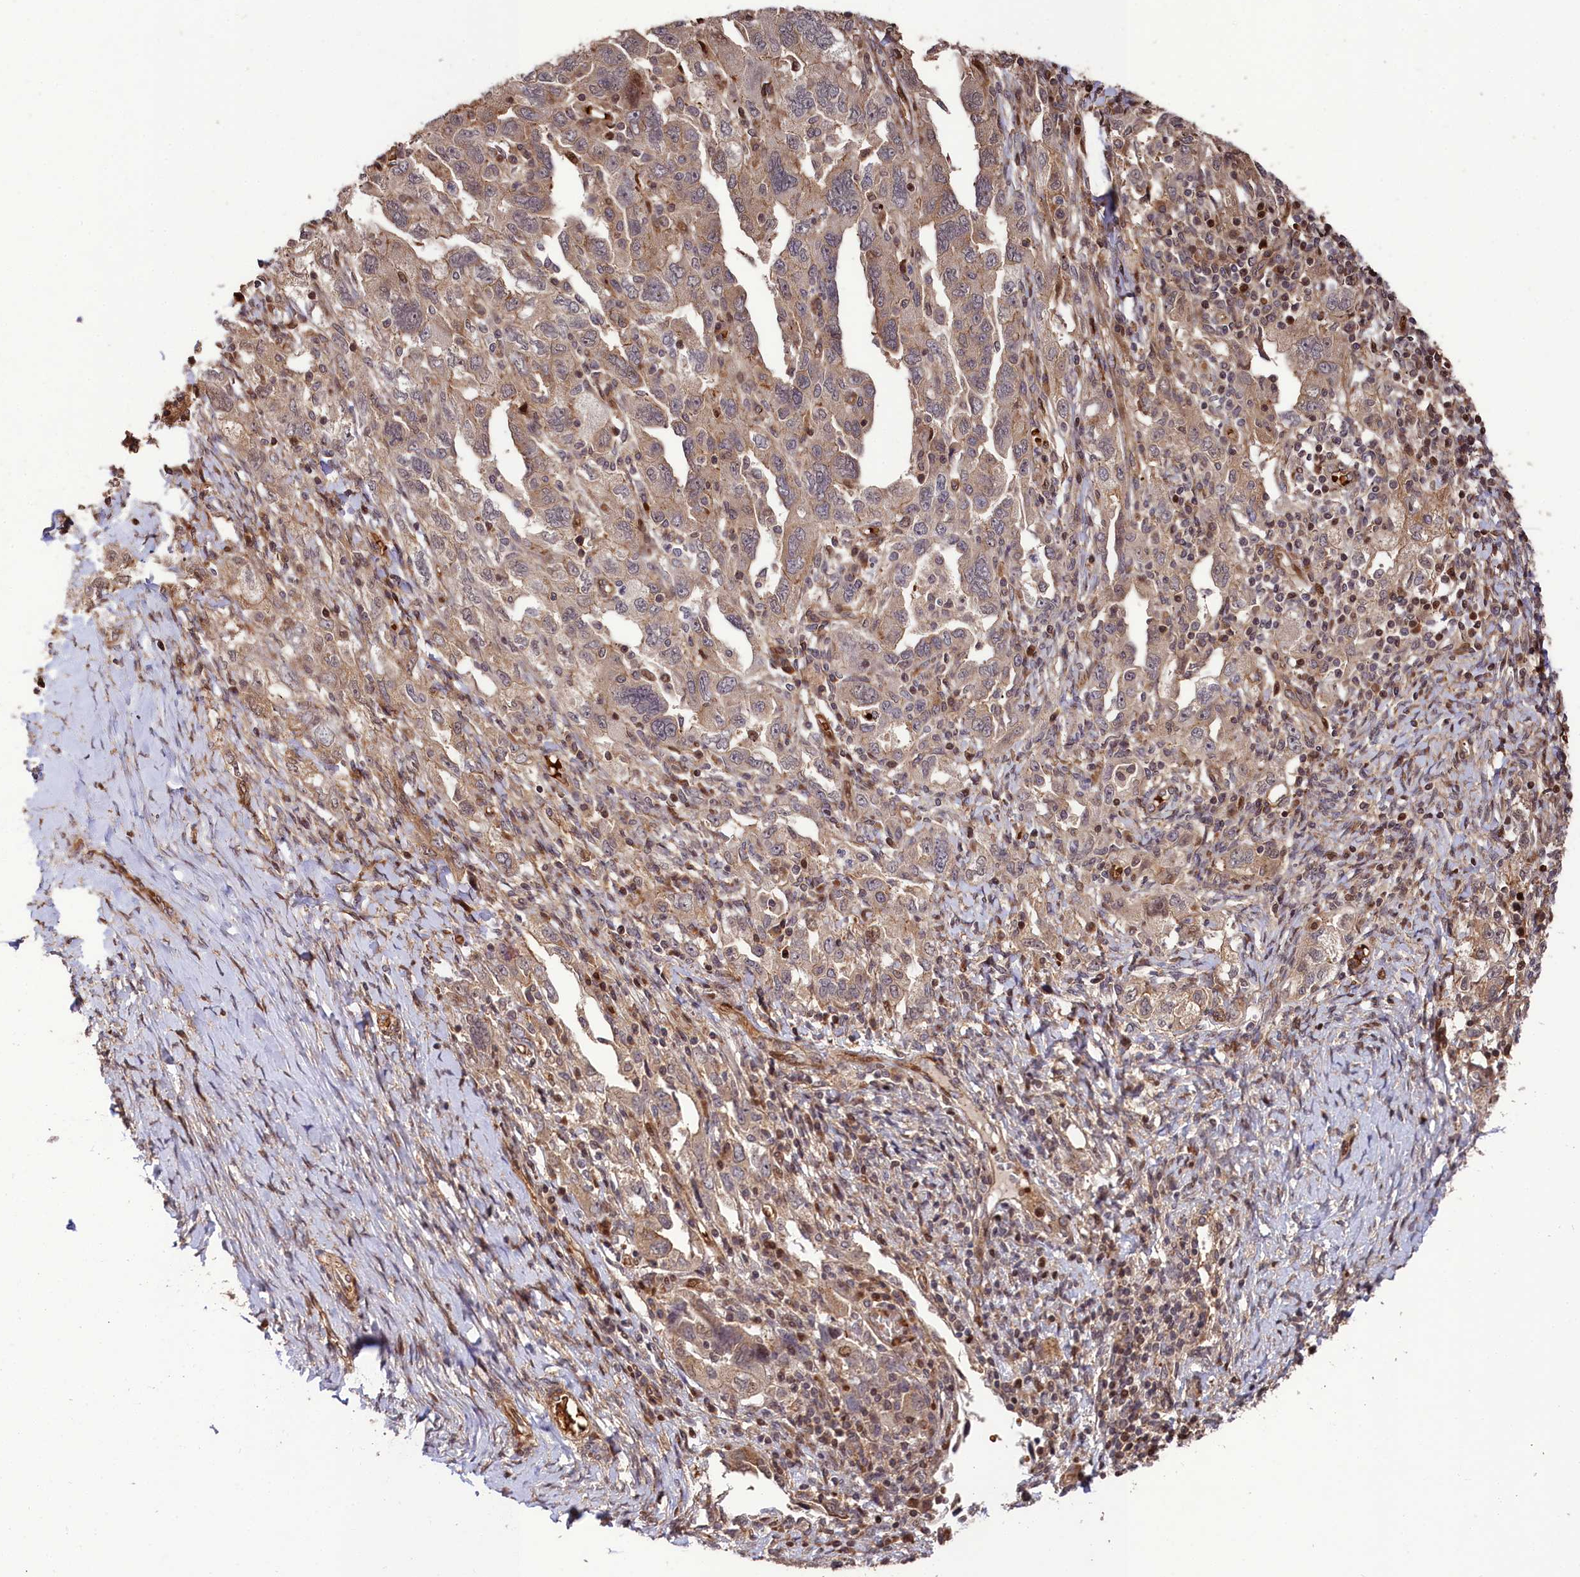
{"staining": {"intensity": "weak", "quantity": "25%-75%", "location": "cytoplasmic/membranous"}, "tissue": "ovarian cancer", "cell_type": "Tumor cells", "image_type": "cancer", "snomed": [{"axis": "morphology", "description": "Carcinoma, NOS"}, {"axis": "morphology", "description": "Cystadenocarcinoma, serous, NOS"}, {"axis": "topography", "description": "Ovary"}], "caption": "This is a micrograph of IHC staining of ovarian cancer (serous cystadenocarcinoma), which shows weak expression in the cytoplasmic/membranous of tumor cells.", "gene": "TNKS1BP1", "patient": {"sex": "female", "age": 69}}